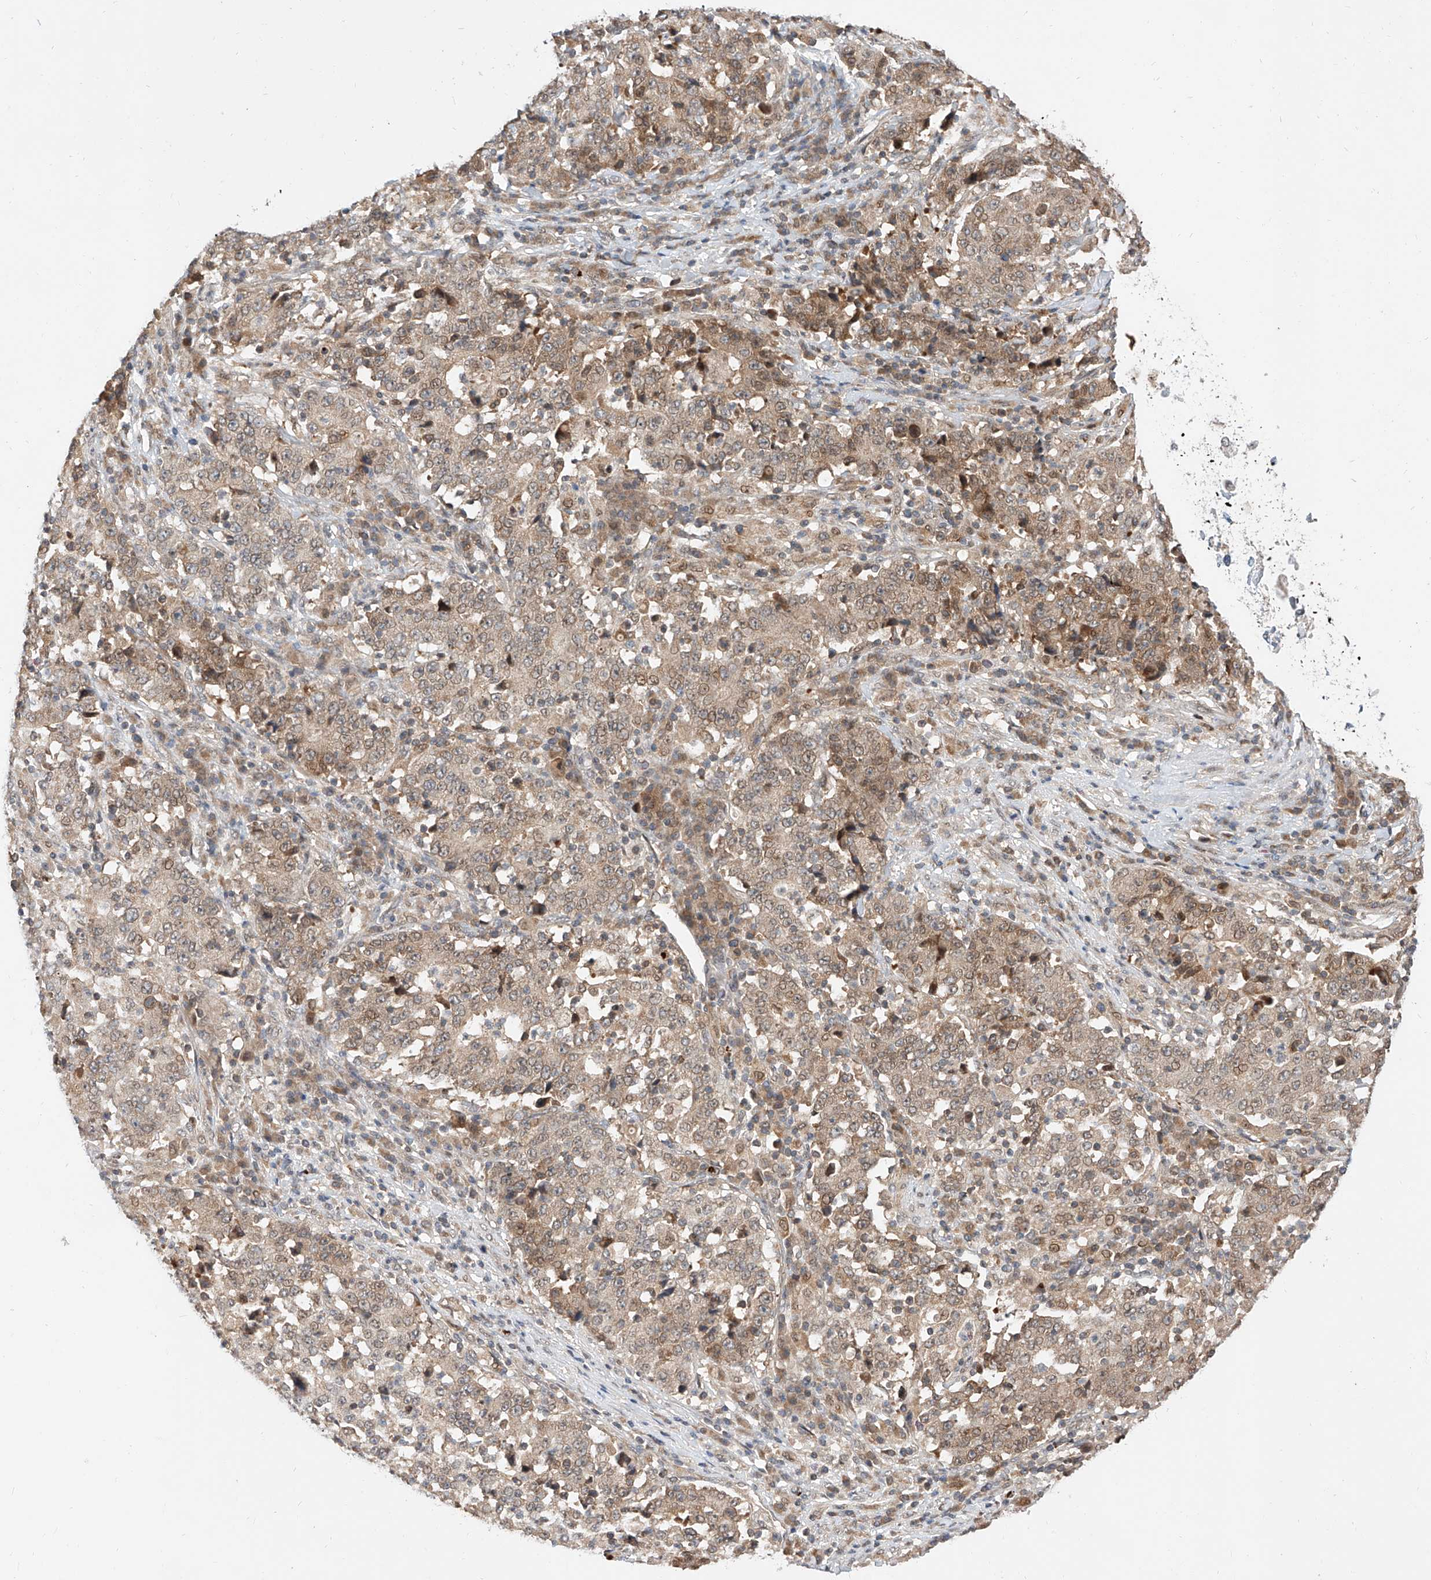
{"staining": {"intensity": "weak", "quantity": ">75%", "location": "cytoplasmic/membranous,nuclear"}, "tissue": "stomach cancer", "cell_type": "Tumor cells", "image_type": "cancer", "snomed": [{"axis": "morphology", "description": "Adenocarcinoma, NOS"}, {"axis": "topography", "description": "Stomach"}], "caption": "This is a micrograph of IHC staining of stomach adenocarcinoma, which shows weak expression in the cytoplasmic/membranous and nuclear of tumor cells.", "gene": "DIRAS3", "patient": {"sex": "male", "age": 59}}